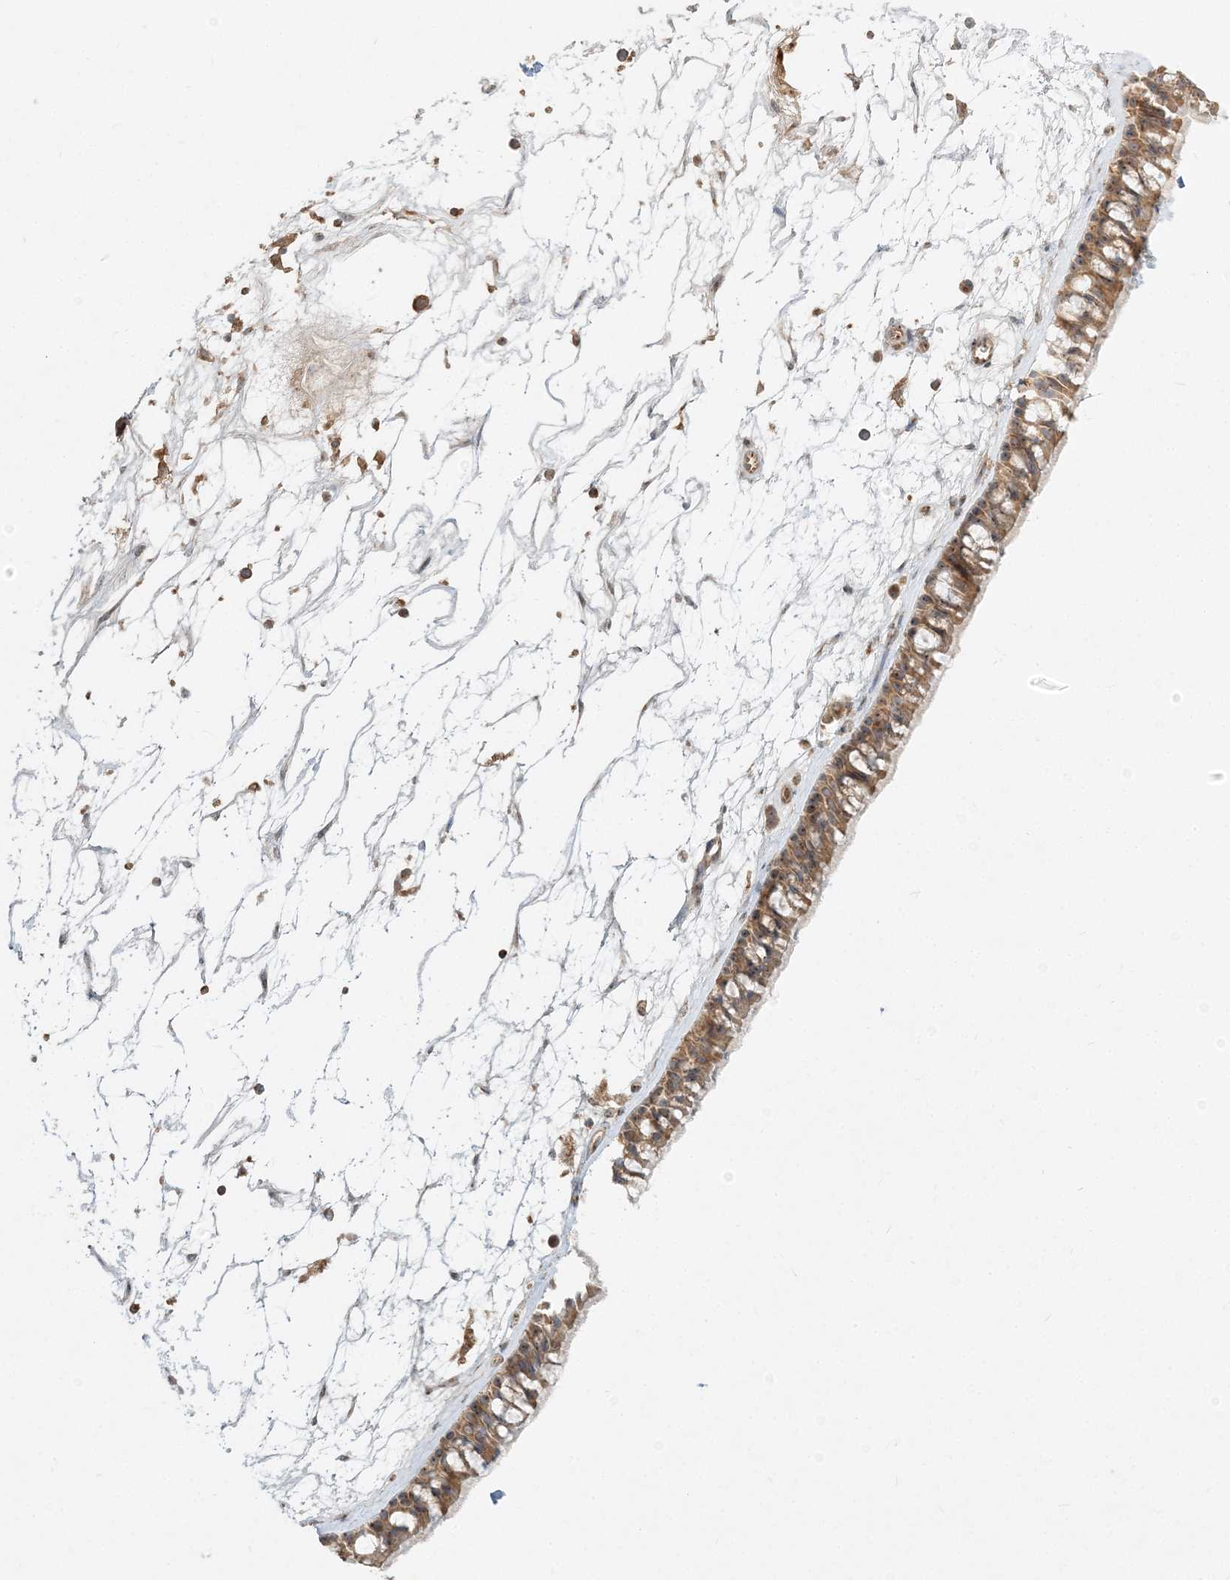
{"staining": {"intensity": "moderate", "quantity": ">75%", "location": "cytoplasmic/membranous"}, "tissue": "nasopharynx", "cell_type": "Respiratory epithelial cells", "image_type": "normal", "snomed": [{"axis": "morphology", "description": "Normal tissue, NOS"}, {"axis": "topography", "description": "Nasopharynx"}], "caption": "Moderate cytoplasmic/membranous protein positivity is present in about >75% of respiratory epithelial cells in nasopharynx.", "gene": "AP1AR", "patient": {"sex": "male", "age": 64}}